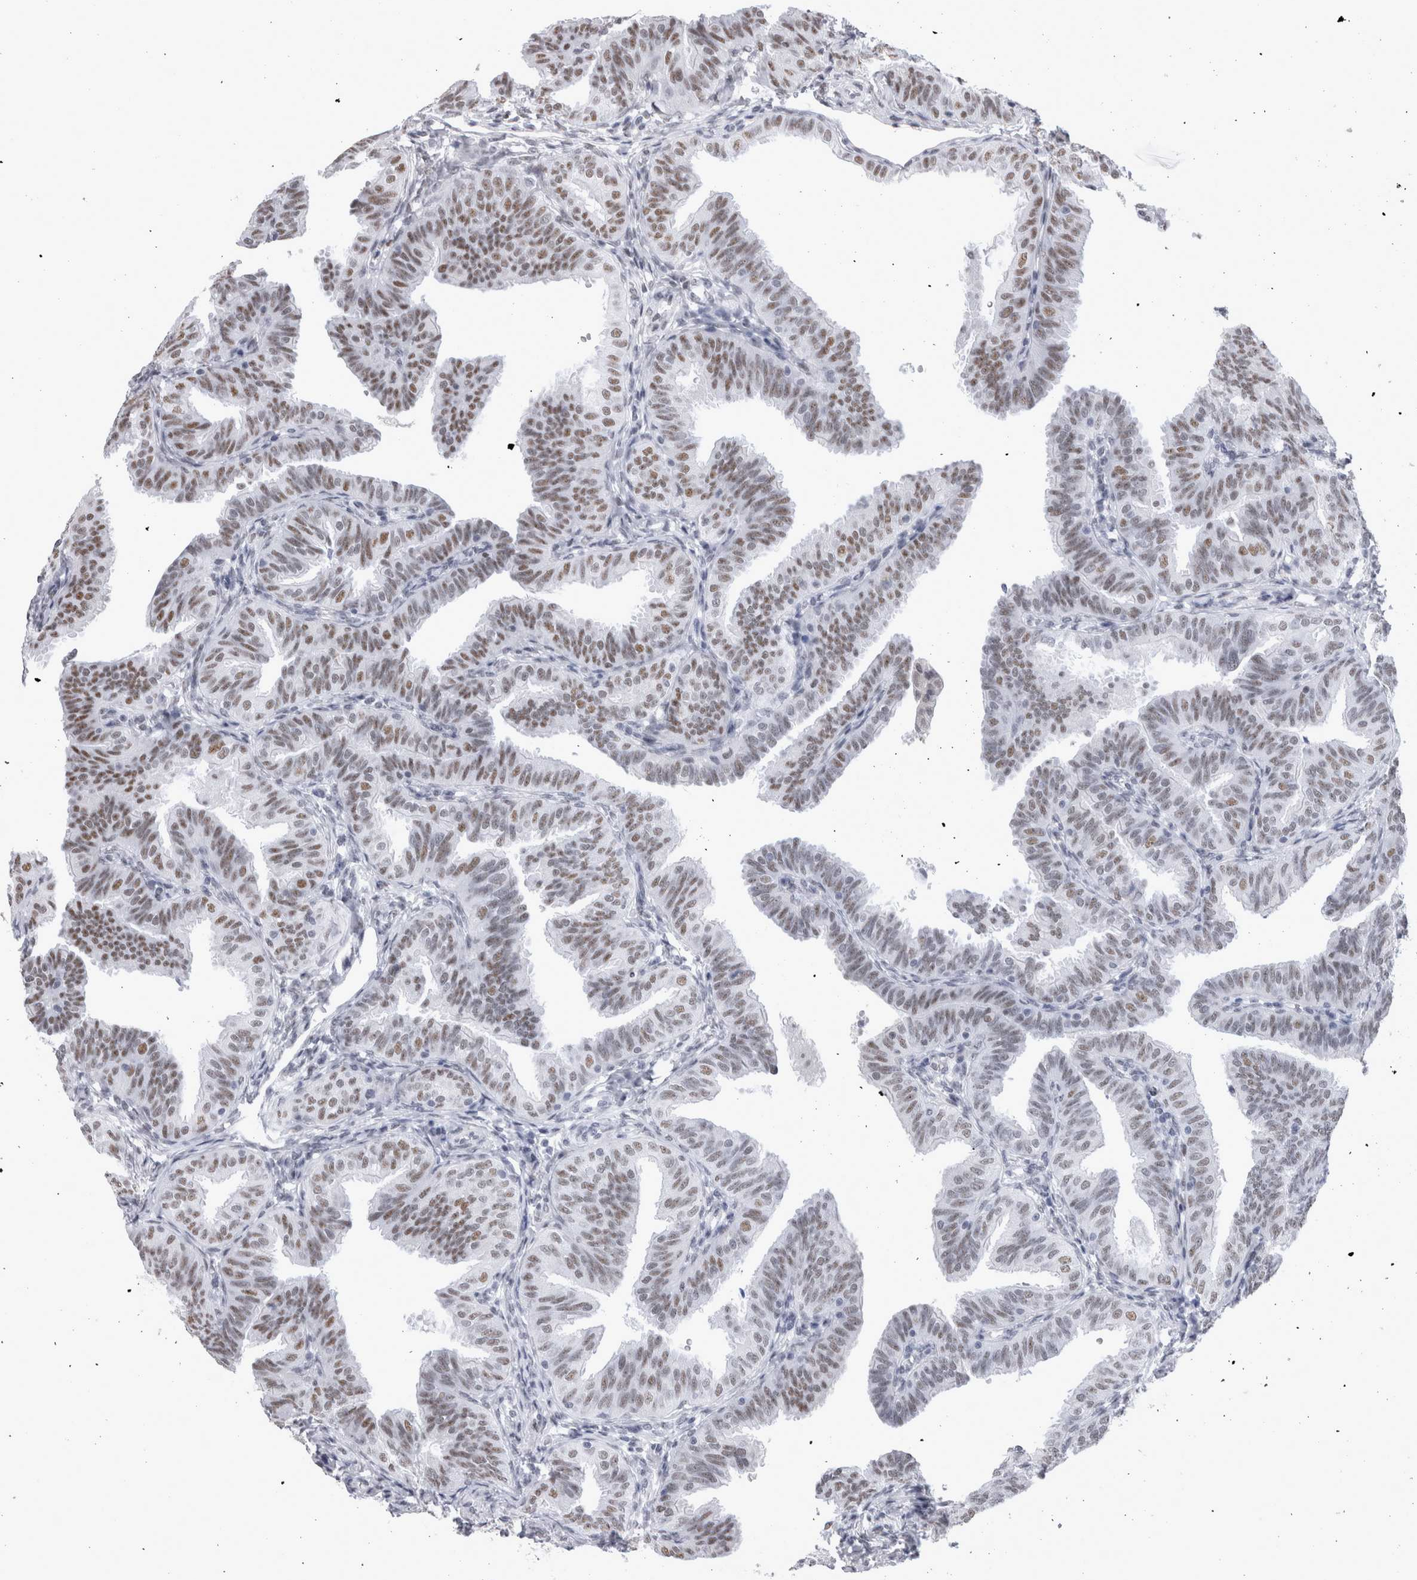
{"staining": {"intensity": "moderate", "quantity": ">75%", "location": "nuclear"}, "tissue": "fallopian tube", "cell_type": "Glandular cells", "image_type": "normal", "snomed": [{"axis": "morphology", "description": "Normal tissue, NOS"}, {"axis": "topography", "description": "Fallopian tube"}], "caption": "Glandular cells exhibit moderate nuclear expression in about >75% of cells in unremarkable fallopian tube.", "gene": "API5", "patient": {"sex": "female", "age": 35}}